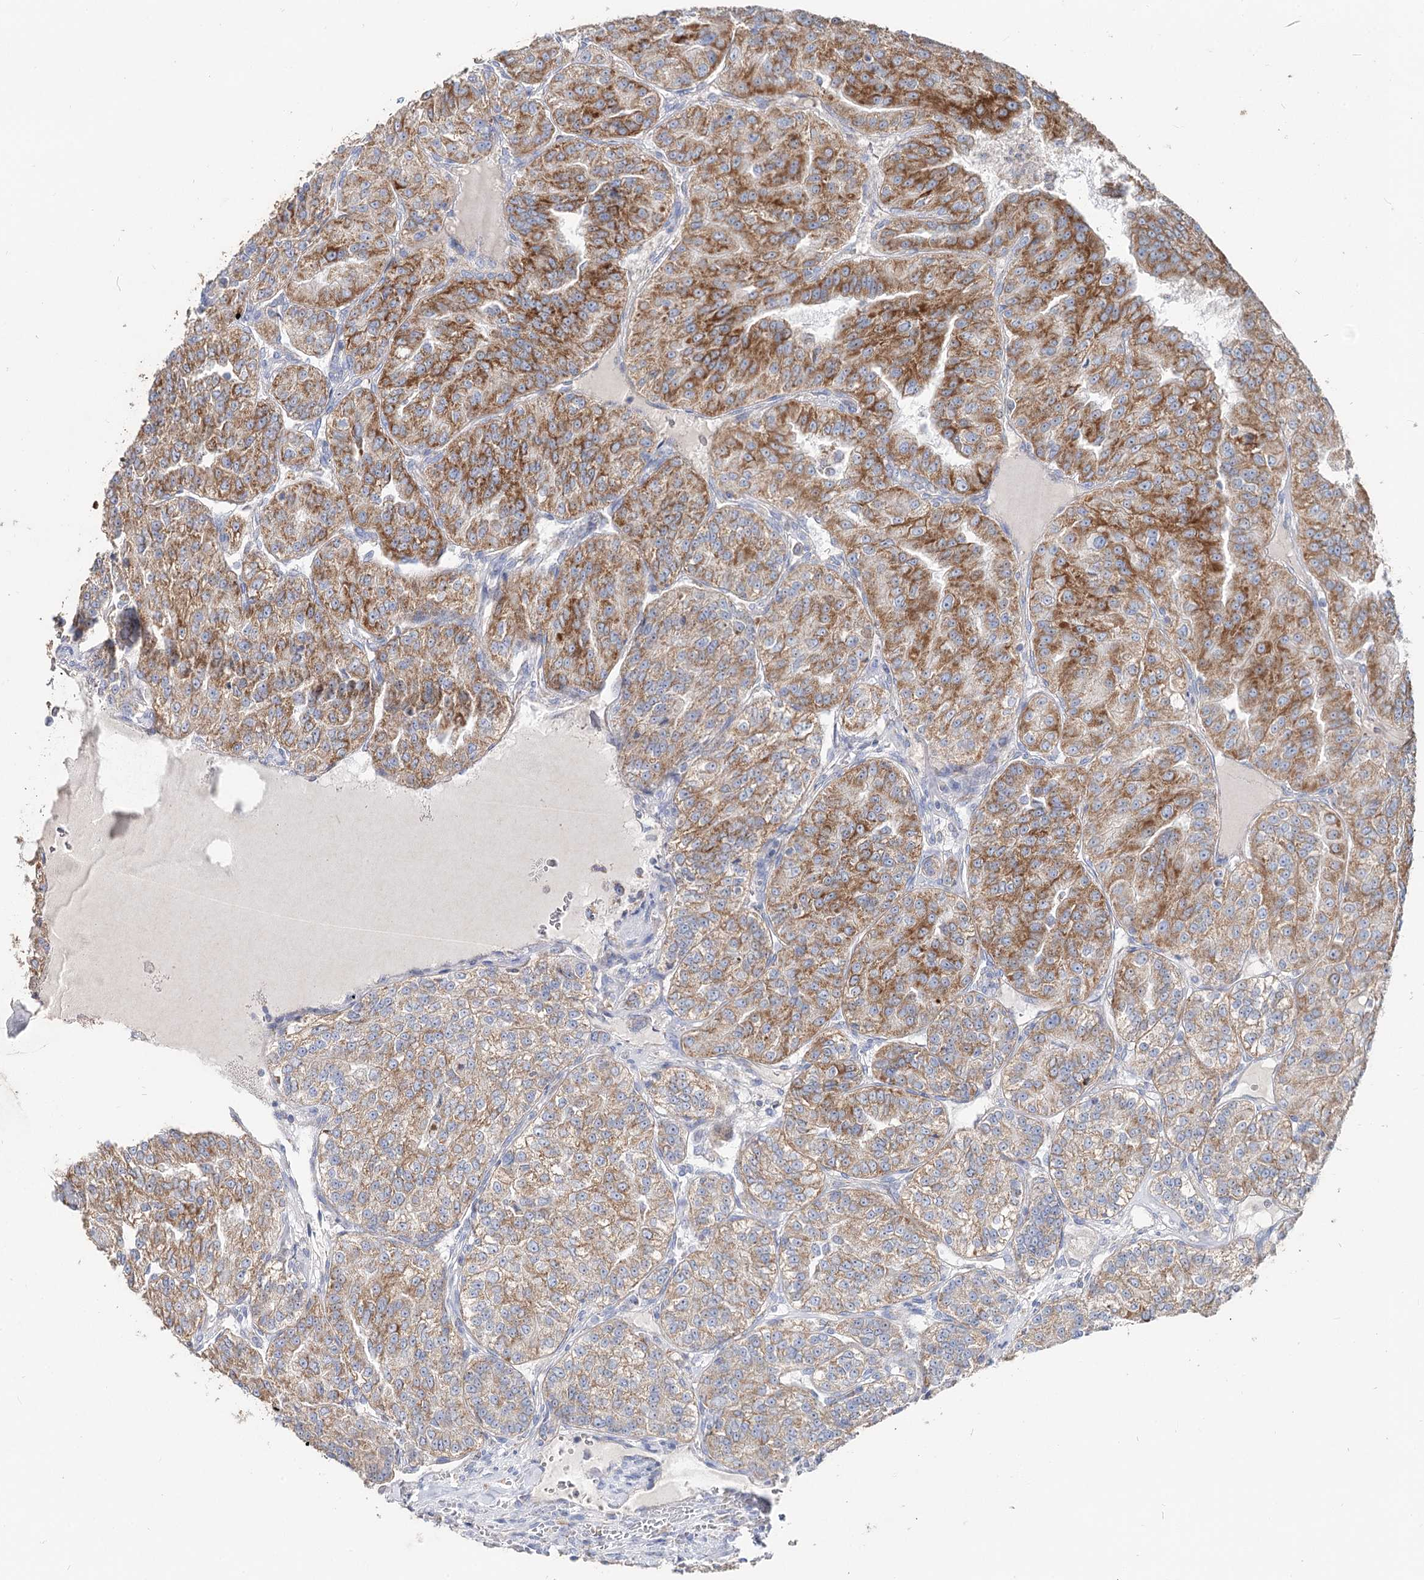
{"staining": {"intensity": "strong", "quantity": "25%-75%", "location": "cytoplasmic/membranous"}, "tissue": "renal cancer", "cell_type": "Tumor cells", "image_type": "cancer", "snomed": [{"axis": "morphology", "description": "Adenocarcinoma, NOS"}, {"axis": "topography", "description": "Kidney"}], "caption": "Immunohistochemical staining of human renal cancer (adenocarcinoma) shows high levels of strong cytoplasmic/membranous protein staining in approximately 25%-75% of tumor cells. The protein is stained brown, and the nuclei are stained in blue (DAB IHC with brightfield microscopy, high magnification).", "gene": "MCCC2", "patient": {"sex": "female", "age": 63}}